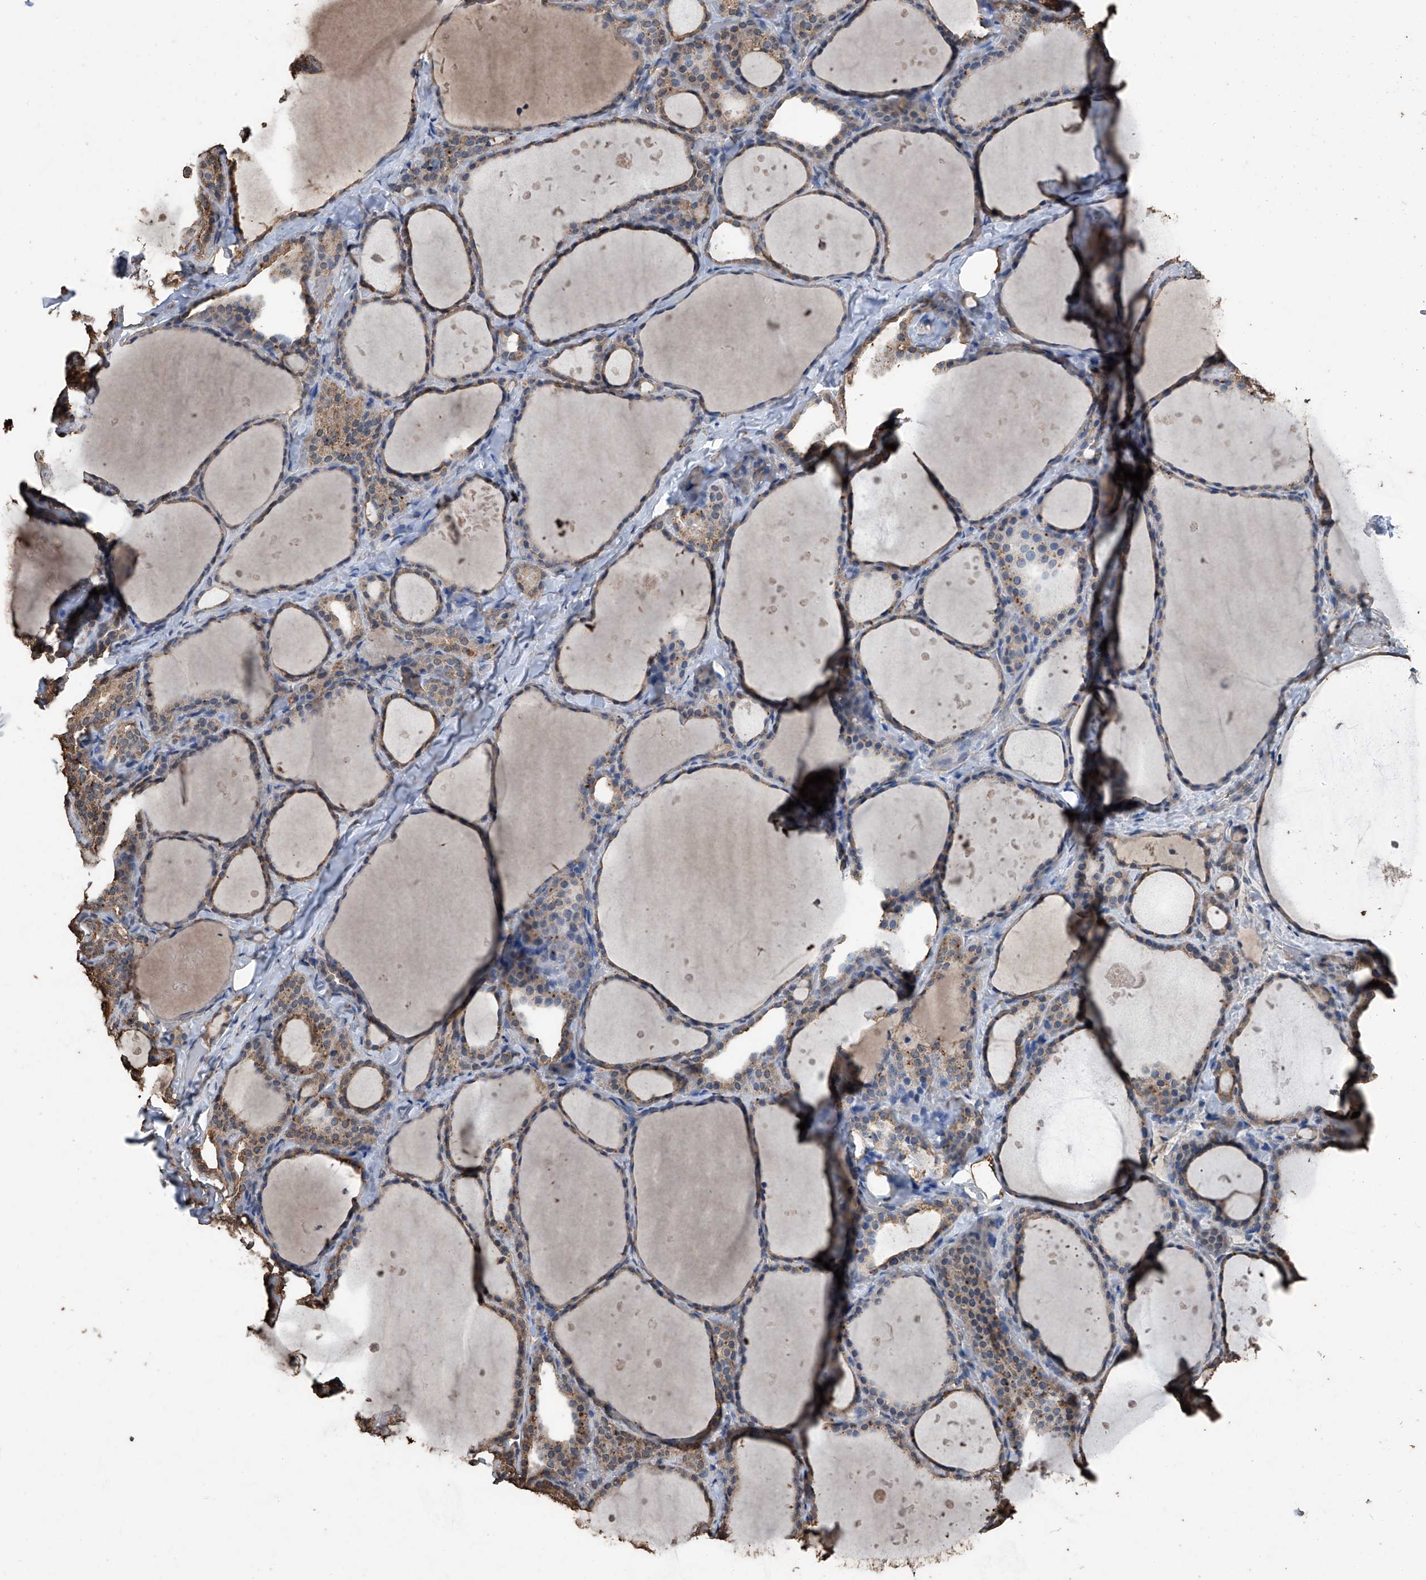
{"staining": {"intensity": "moderate", "quantity": ">75%", "location": "cytoplasmic/membranous"}, "tissue": "thyroid gland", "cell_type": "Glandular cells", "image_type": "normal", "snomed": [{"axis": "morphology", "description": "Normal tissue, NOS"}, {"axis": "topography", "description": "Thyroid gland"}], "caption": "Immunohistochemical staining of unremarkable thyroid gland exhibits >75% levels of moderate cytoplasmic/membranous protein staining in about >75% of glandular cells.", "gene": "STARD7", "patient": {"sex": "female", "age": 44}}